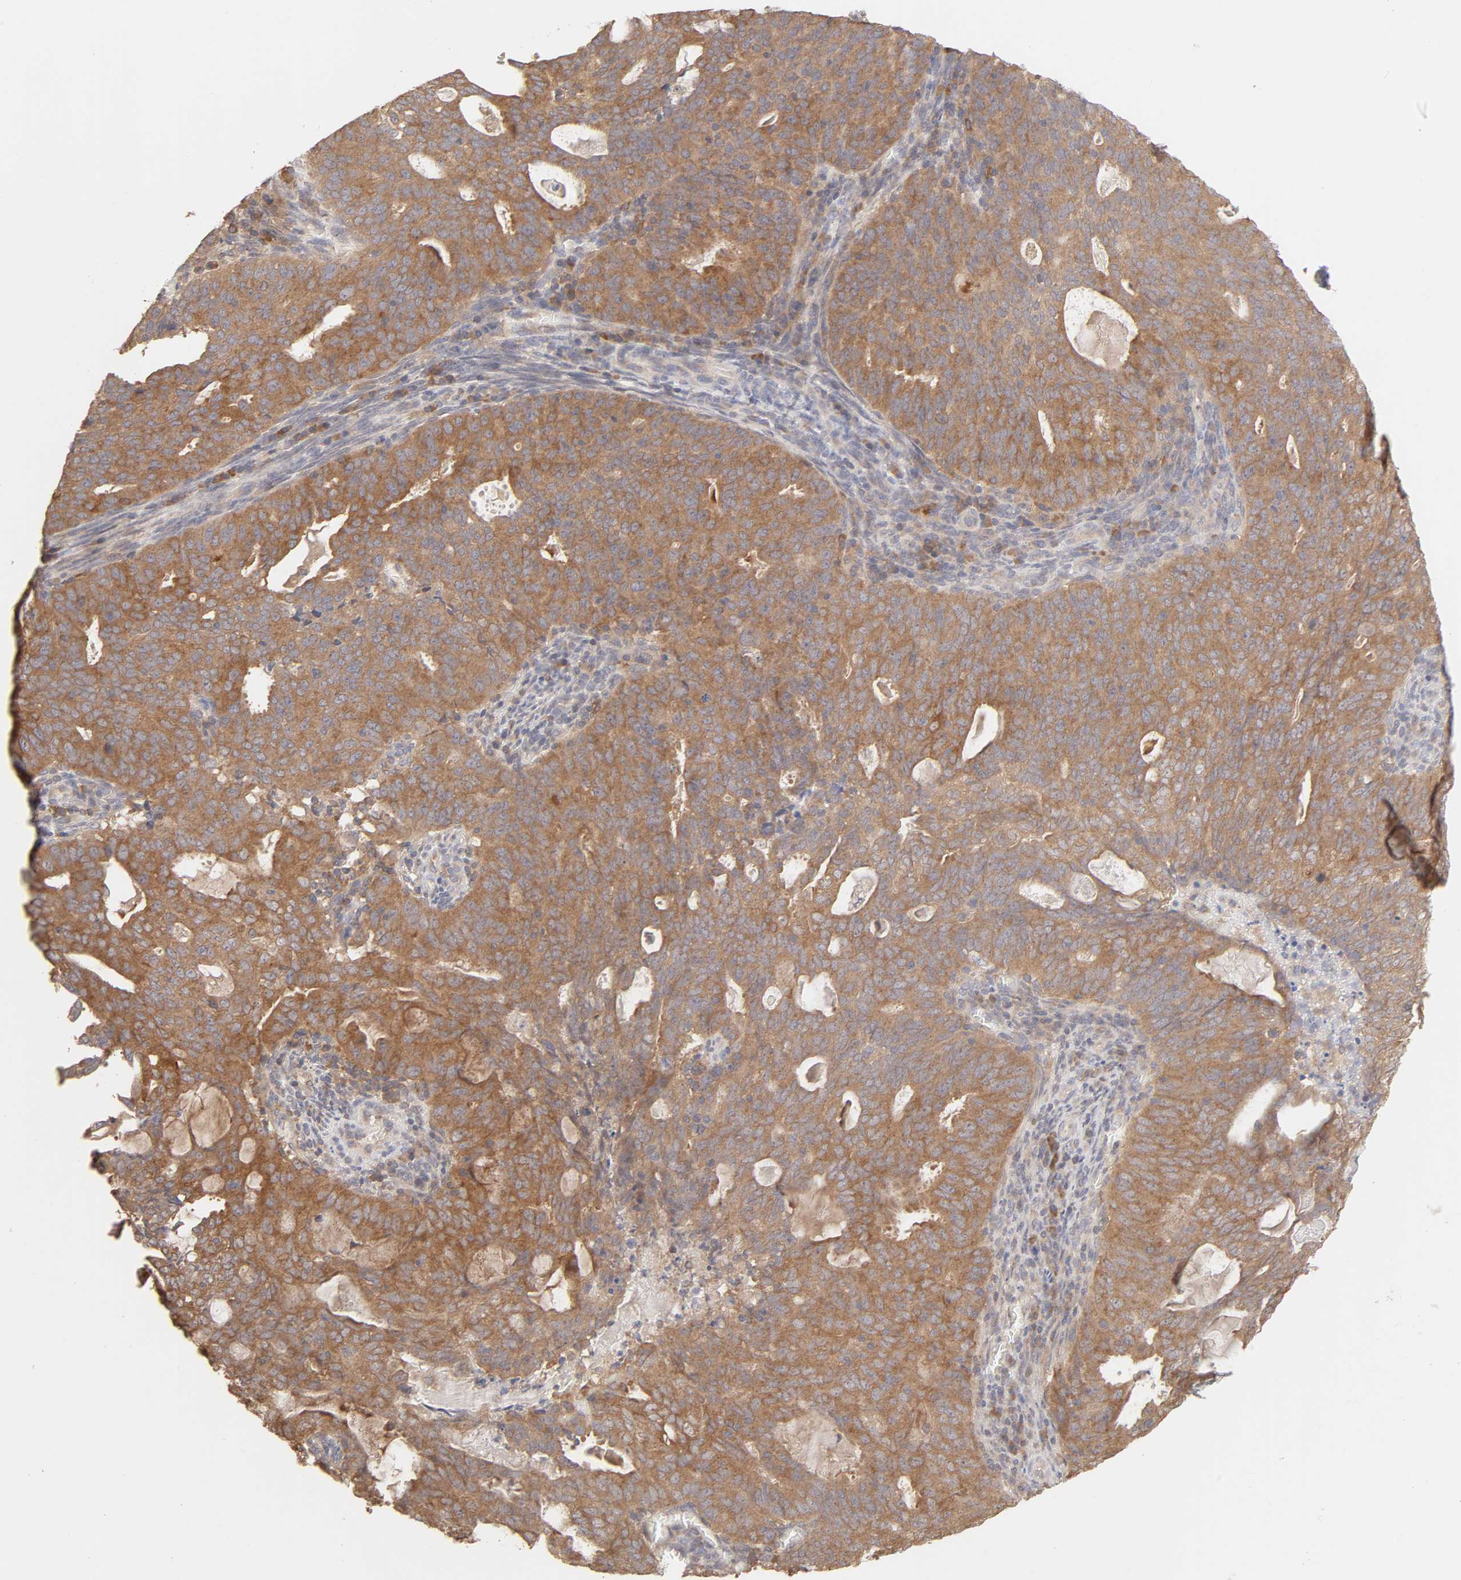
{"staining": {"intensity": "moderate", "quantity": ">75%", "location": "cytoplasmic/membranous"}, "tissue": "cervical cancer", "cell_type": "Tumor cells", "image_type": "cancer", "snomed": [{"axis": "morphology", "description": "Adenocarcinoma, NOS"}, {"axis": "topography", "description": "Cervix"}], "caption": "Tumor cells demonstrate medium levels of moderate cytoplasmic/membranous expression in about >75% of cells in cervical adenocarcinoma. The staining is performed using DAB (3,3'-diaminobenzidine) brown chromogen to label protein expression. The nuclei are counter-stained blue using hematoxylin.", "gene": "AP1G2", "patient": {"sex": "female", "age": 44}}